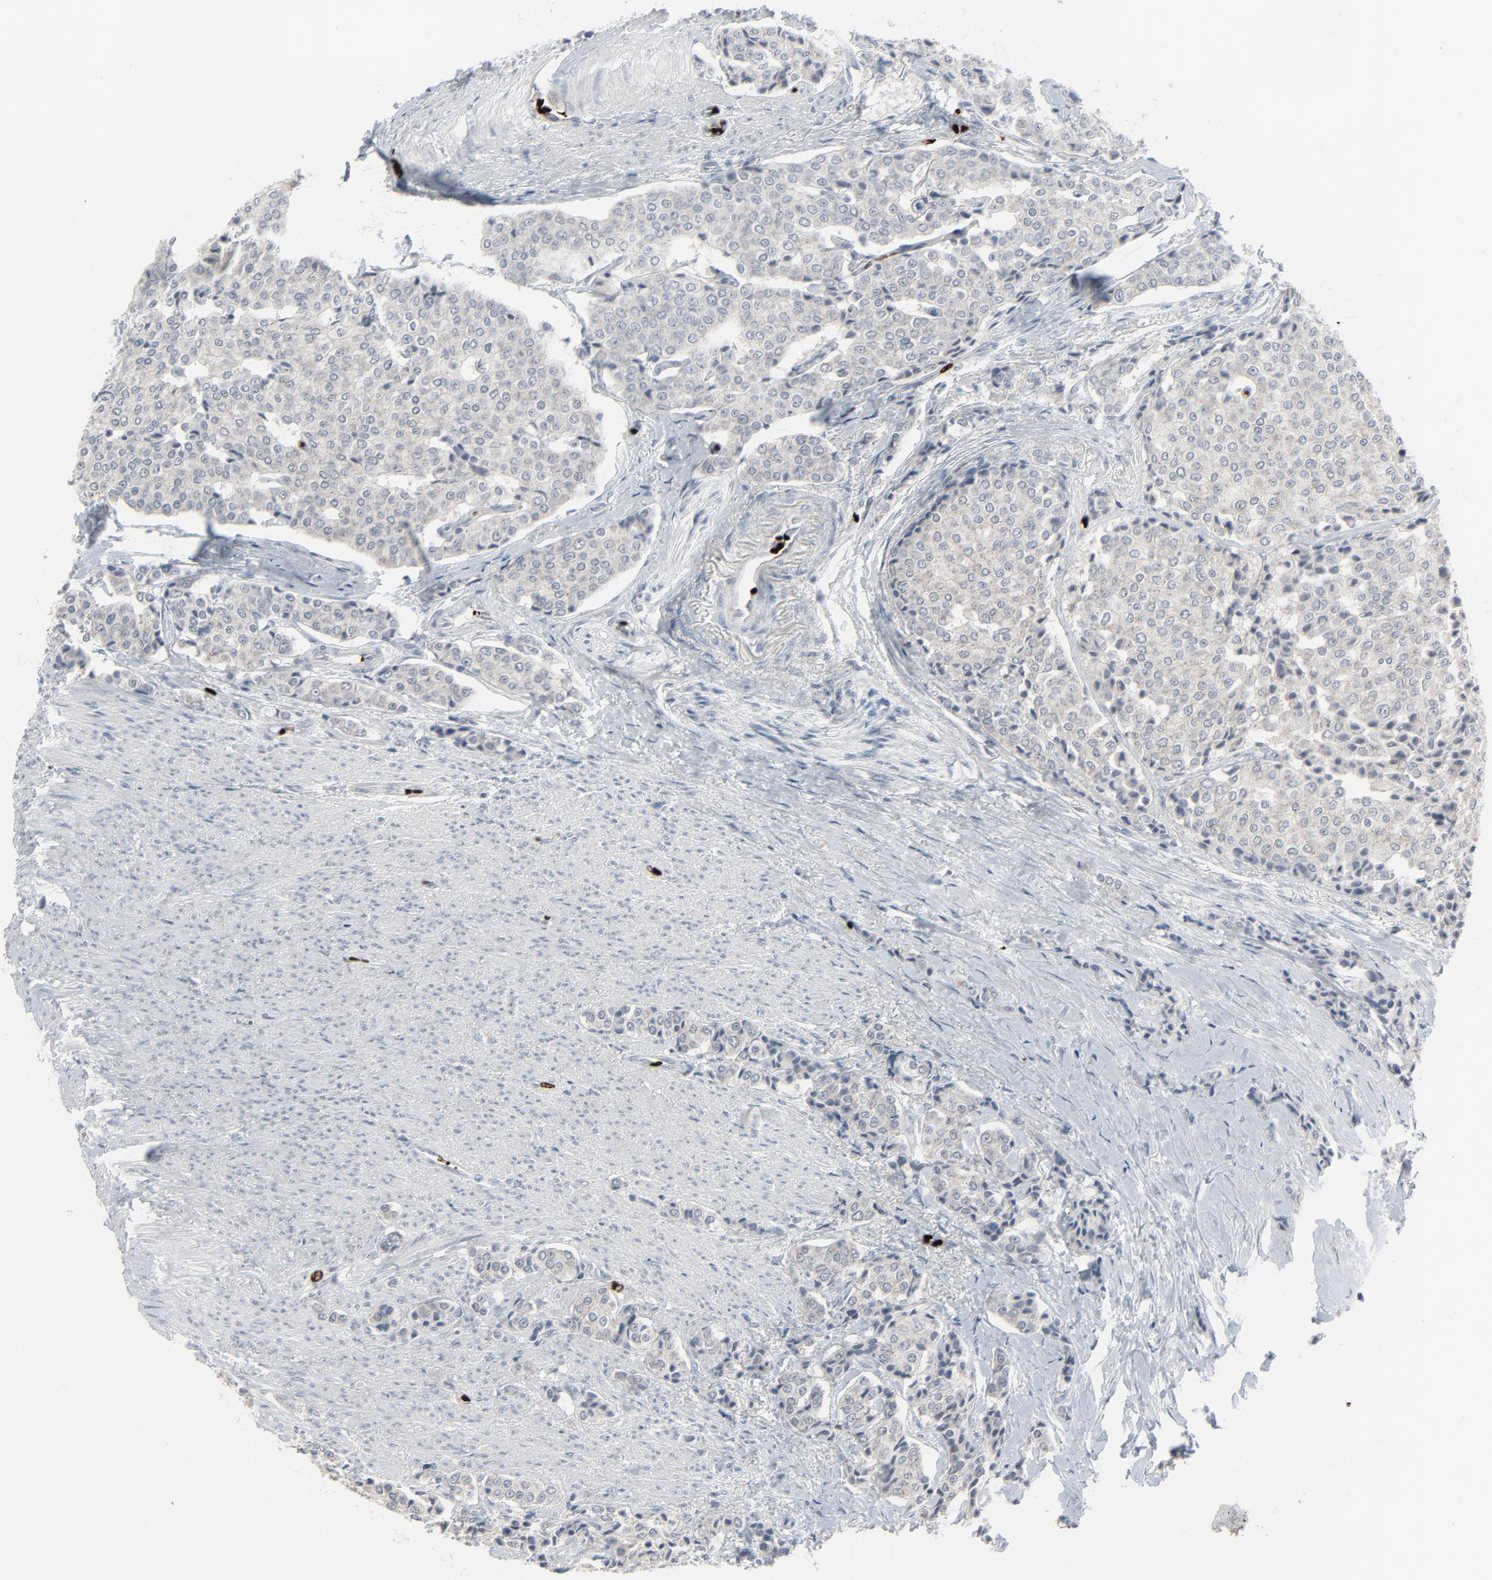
{"staining": {"intensity": "negative", "quantity": "none", "location": "none"}, "tissue": "carcinoid", "cell_type": "Tumor cells", "image_type": "cancer", "snomed": [{"axis": "morphology", "description": "Carcinoid, malignant, NOS"}, {"axis": "topography", "description": "Colon"}], "caption": "Tumor cells are negative for protein expression in human carcinoid (malignant).", "gene": "SAGE1", "patient": {"sex": "female", "age": 61}}